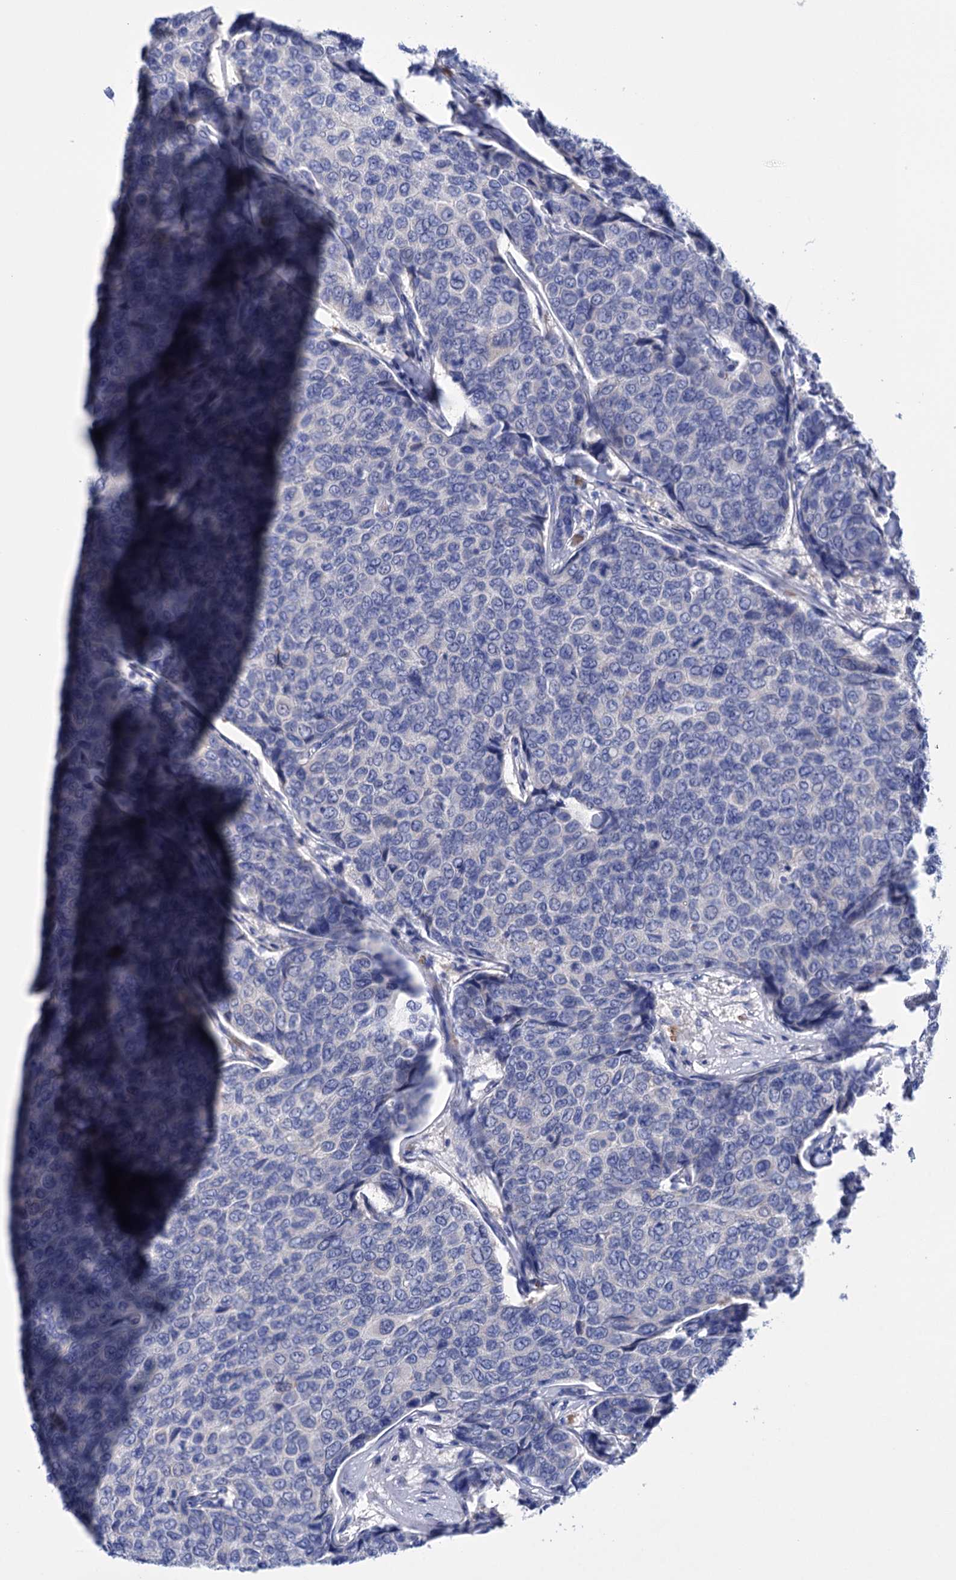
{"staining": {"intensity": "negative", "quantity": "none", "location": "none"}, "tissue": "breast cancer", "cell_type": "Tumor cells", "image_type": "cancer", "snomed": [{"axis": "morphology", "description": "Duct carcinoma"}, {"axis": "topography", "description": "Breast"}], "caption": "DAB (3,3'-diaminobenzidine) immunohistochemical staining of human infiltrating ductal carcinoma (breast) exhibits no significant expression in tumor cells.", "gene": "YARS2", "patient": {"sex": "female", "age": 55}}